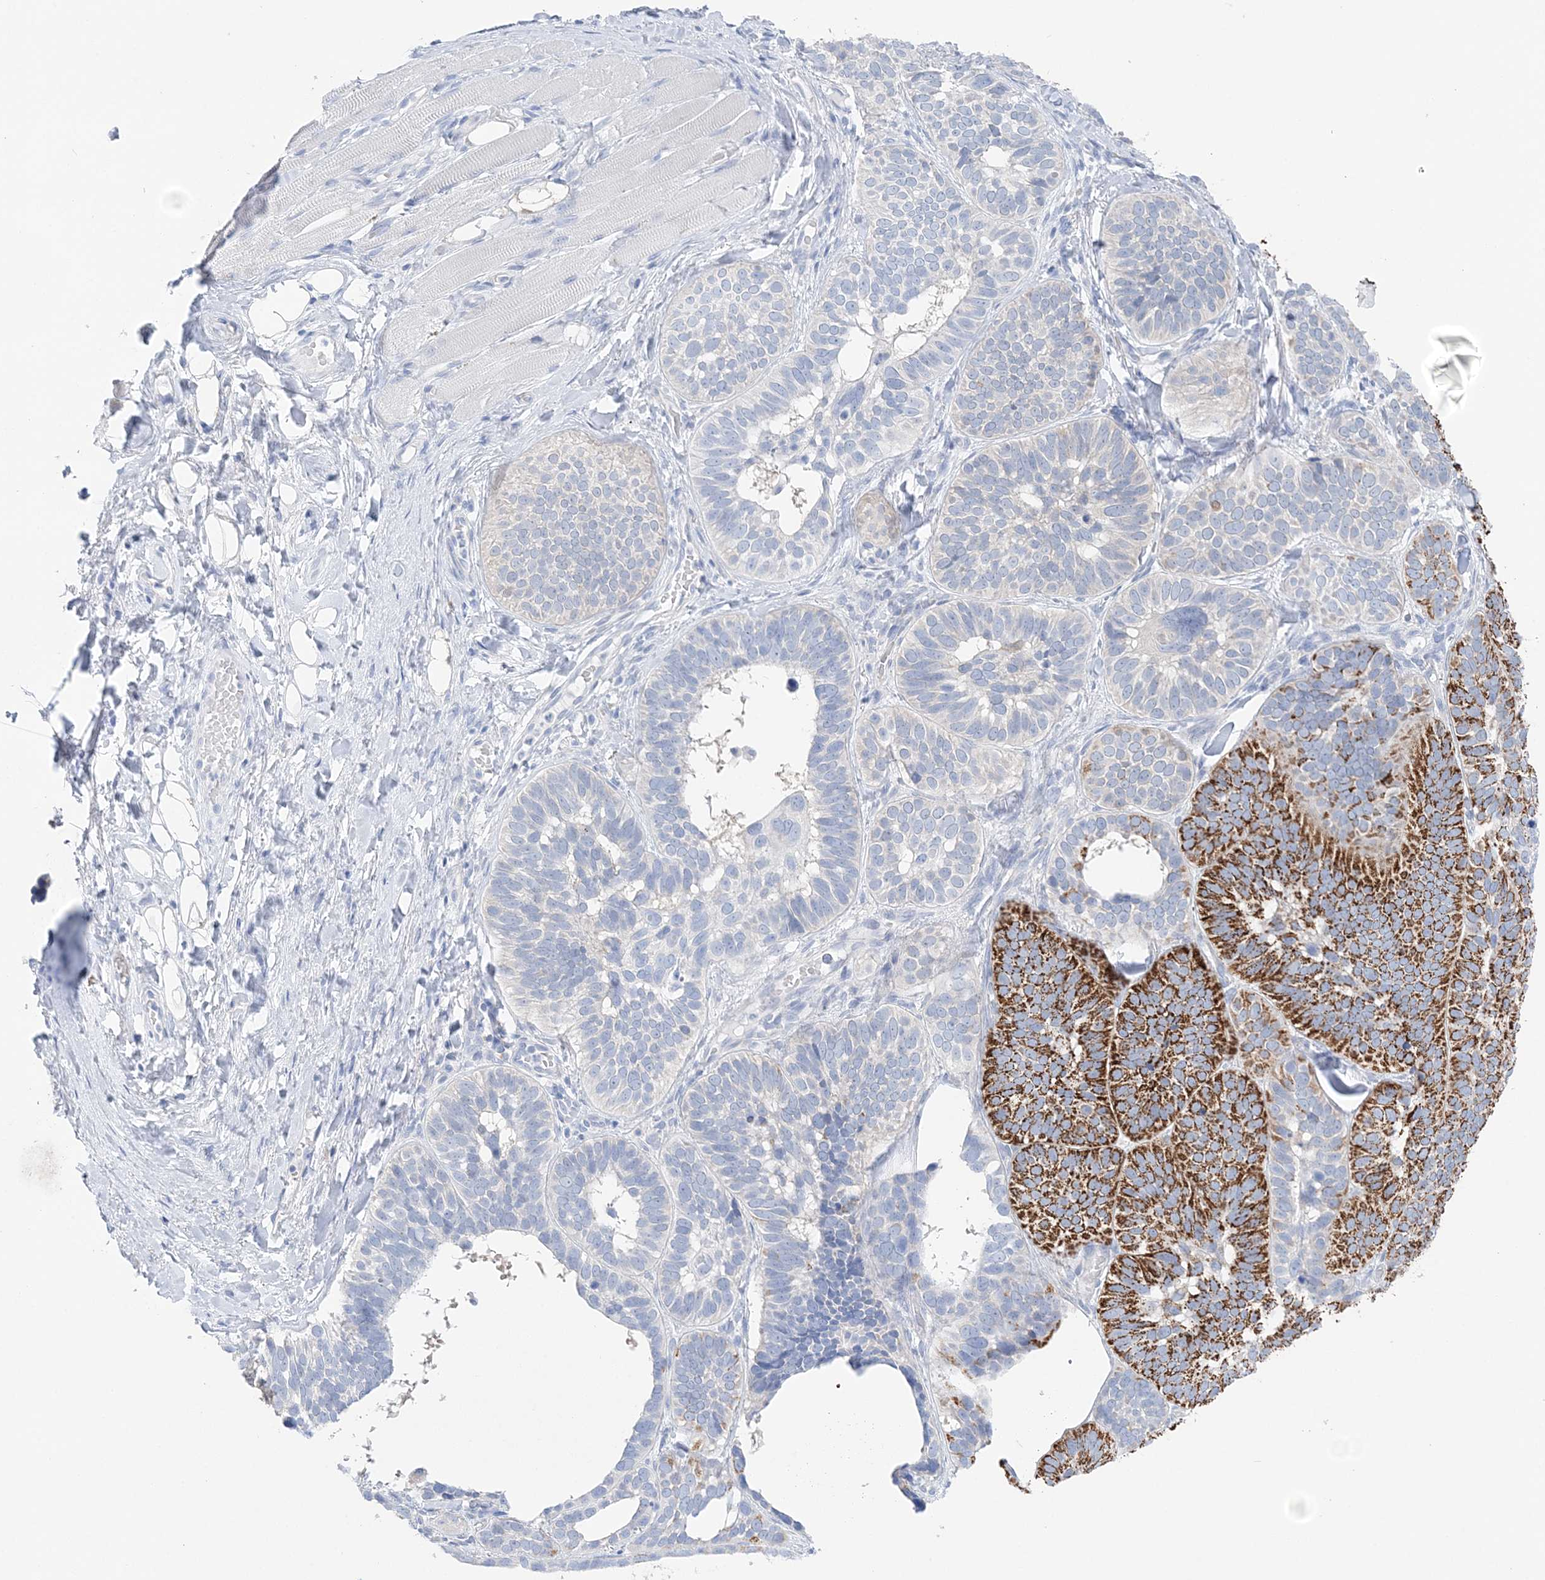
{"staining": {"intensity": "strong", "quantity": "25%-75%", "location": "cytoplasmic/membranous"}, "tissue": "skin cancer", "cell_type": "Tumor cells", "image_type": "cancer", "snomed": [{"axis": "morphology", "description": "Basal cell carcinoma"}, {"axis": "topography", "description": "Skin"}], "caption": "Immunohistochemical staining of human basal cell carcinoma (skin) displays high levels of strong cytoplasmic/membranous staining in approximately 25%-75% of tumor cells.", "gene": "HMGCS1", "patient": {"sex": "male", "age": 62}}